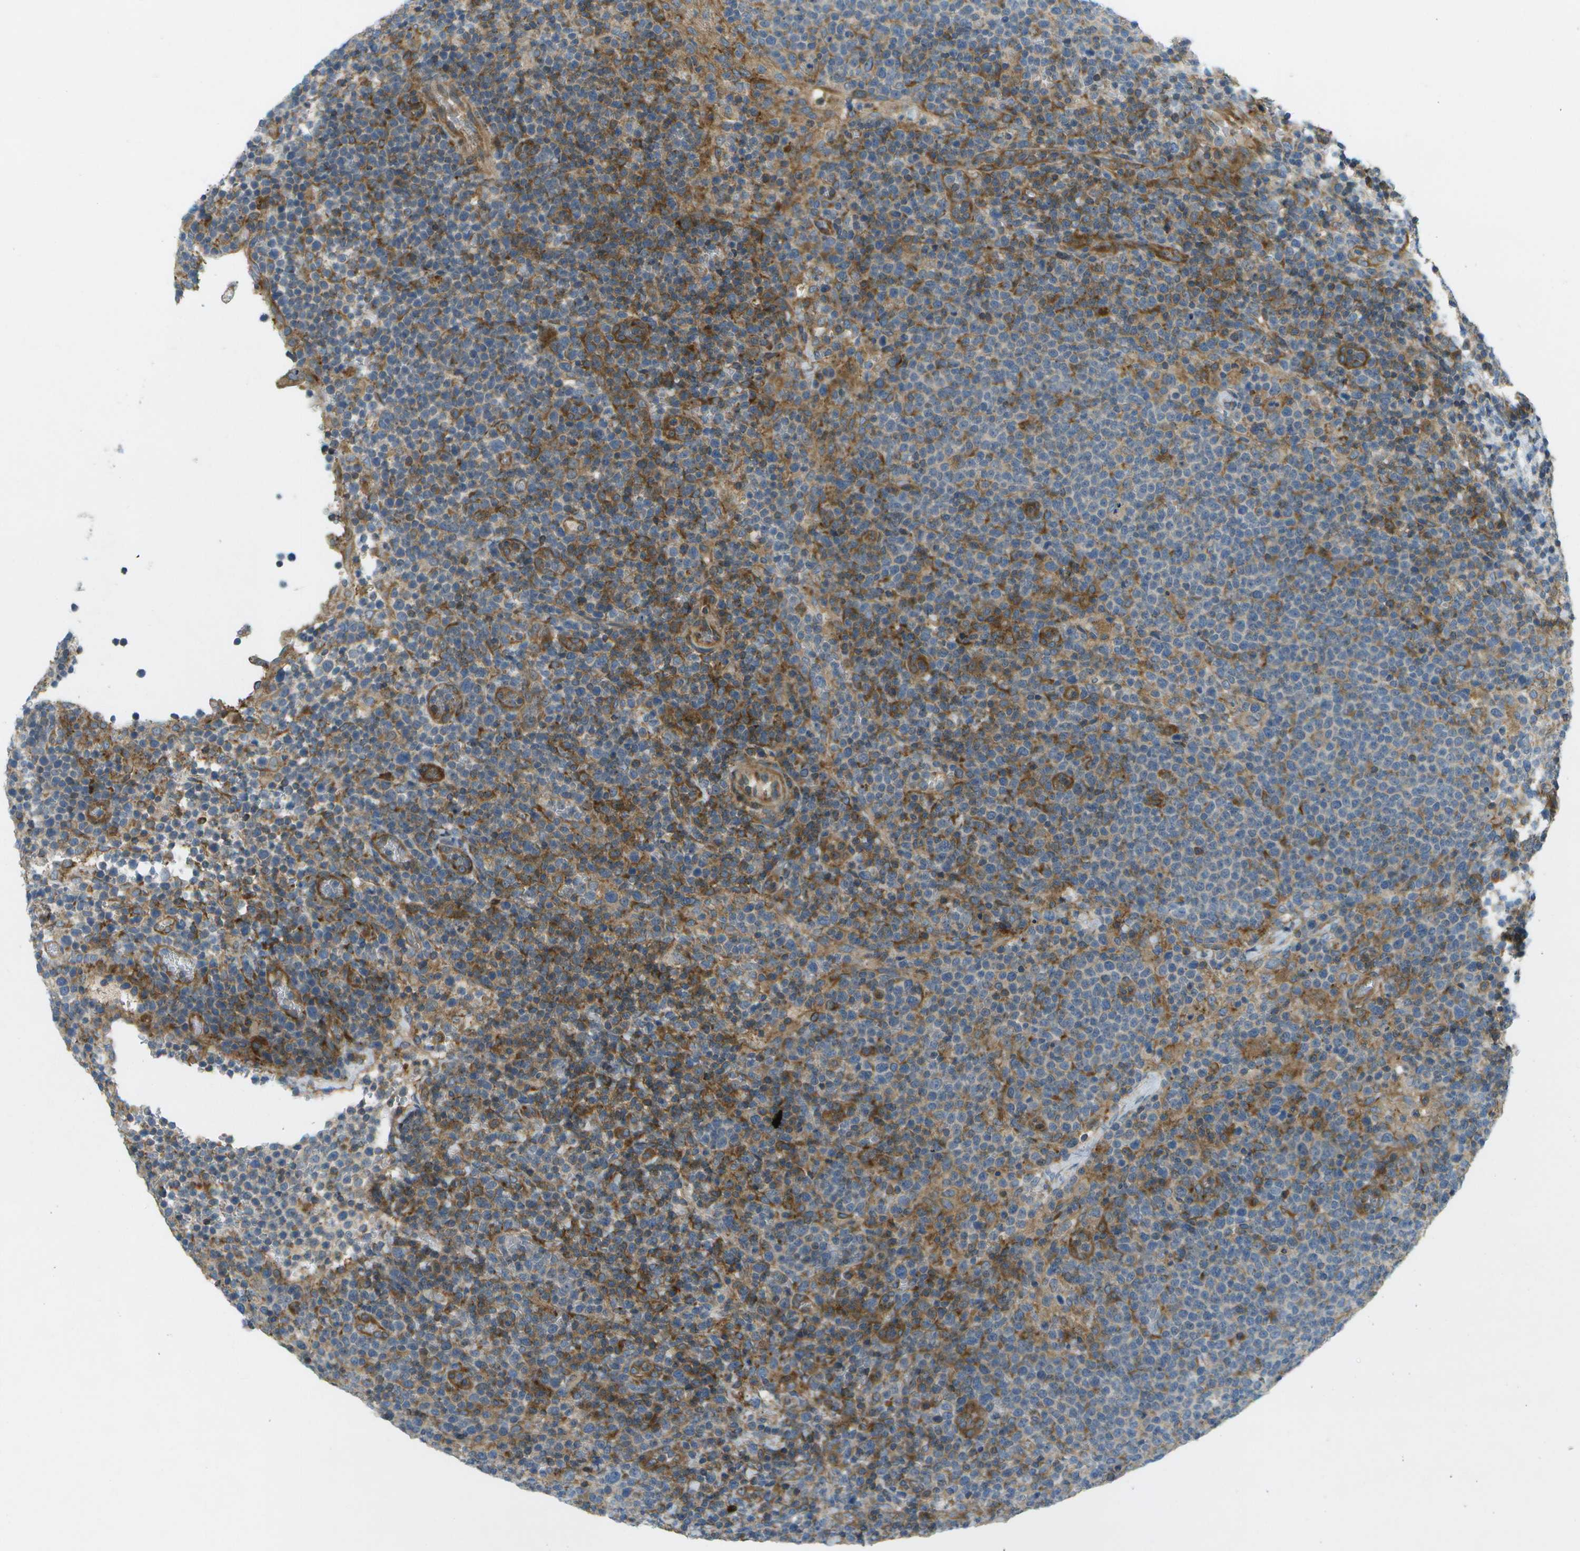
{"staining": {"intensity": "moderate", "quantity": "25%-75%", "location": "cytoplasmic/membranous"}, "tissue": "lymphoma", "cell_type": "Tumor cells", "image_type": "cancer", "snomed": [{"axis": "morphology", "description": "Malignant lymphoma, non-Hodgkin's type, High grade"}, {"axis": "topography", "description": "Lymph node"}], "caption": "The immunohistochemical stain shows moderate cytoplasmic/membranous positivity in tumor cells of high-grade malignant lymphoma, non-Hodgkin's type tissue.", "gene": "WNK2", "patient": {"sex": "male", "age": 61}}